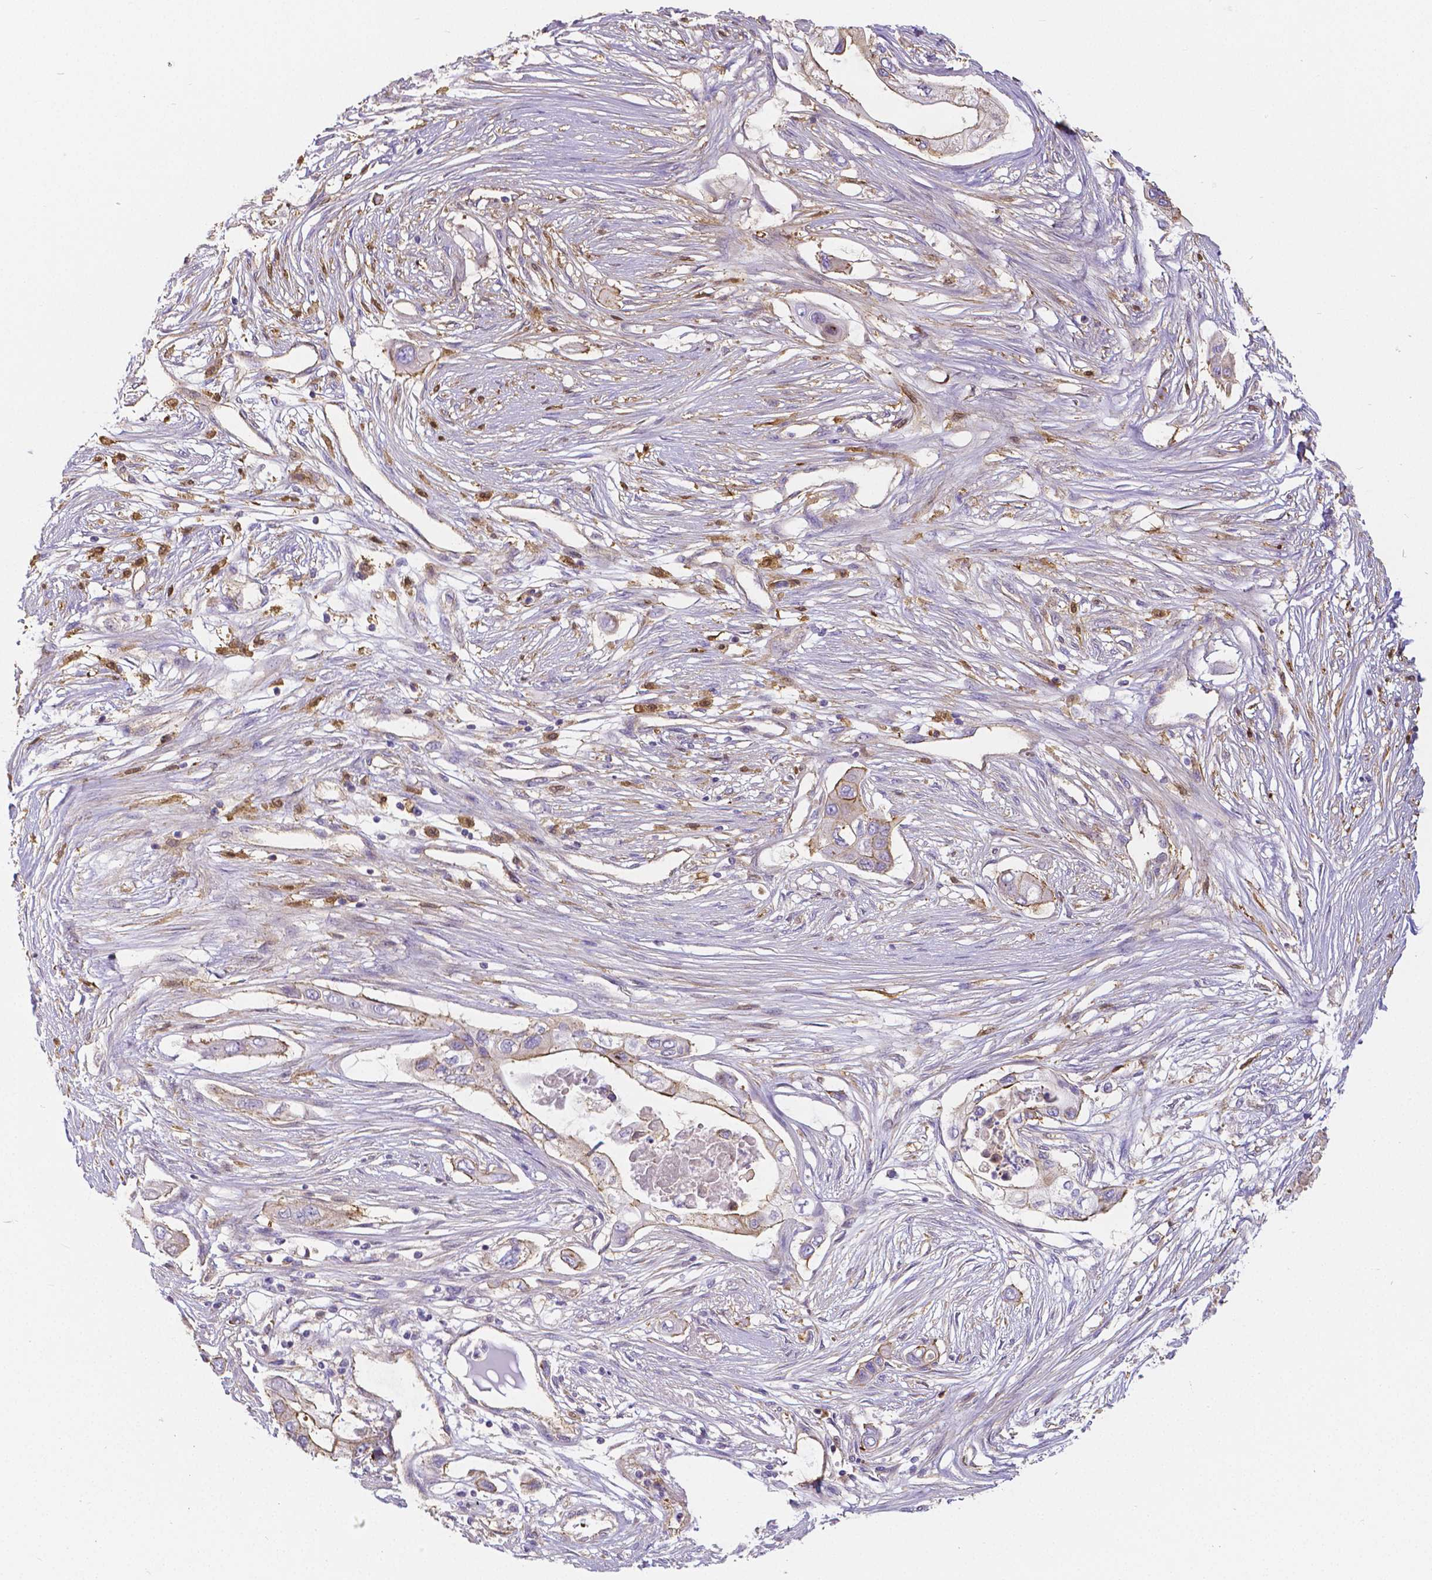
{"staining": {"intensity": "moderate", "quantity": "25%-75%", "location": "cytoplasmic/membranous"}, "tissue": "pancreatic cancer", "cell_type": "Tumor cells", "image_type": "cancer", "snomed": [{"axis": "morphology", "description": "Adenocarcinoma, NOS"}, {"axis": "topography", "description": "Pancreas"}], "caption": "High-power microscopy captured an immunohistochemistry (IHC) histopathology image of pancreatic adenocarcinoma, revealing moderate cytoplasmic/membranous expression in approximately 25%-75% of tumor cells. The staining was performed using DAB (3,3'-diaminobenzidine) to visualize the protein expression in brown, while the nuclei were stained in blue with hematoxylin (Magnification: 20x).", "gene": "CRMP1", "patient": {"sex": "female", "age": 63}}